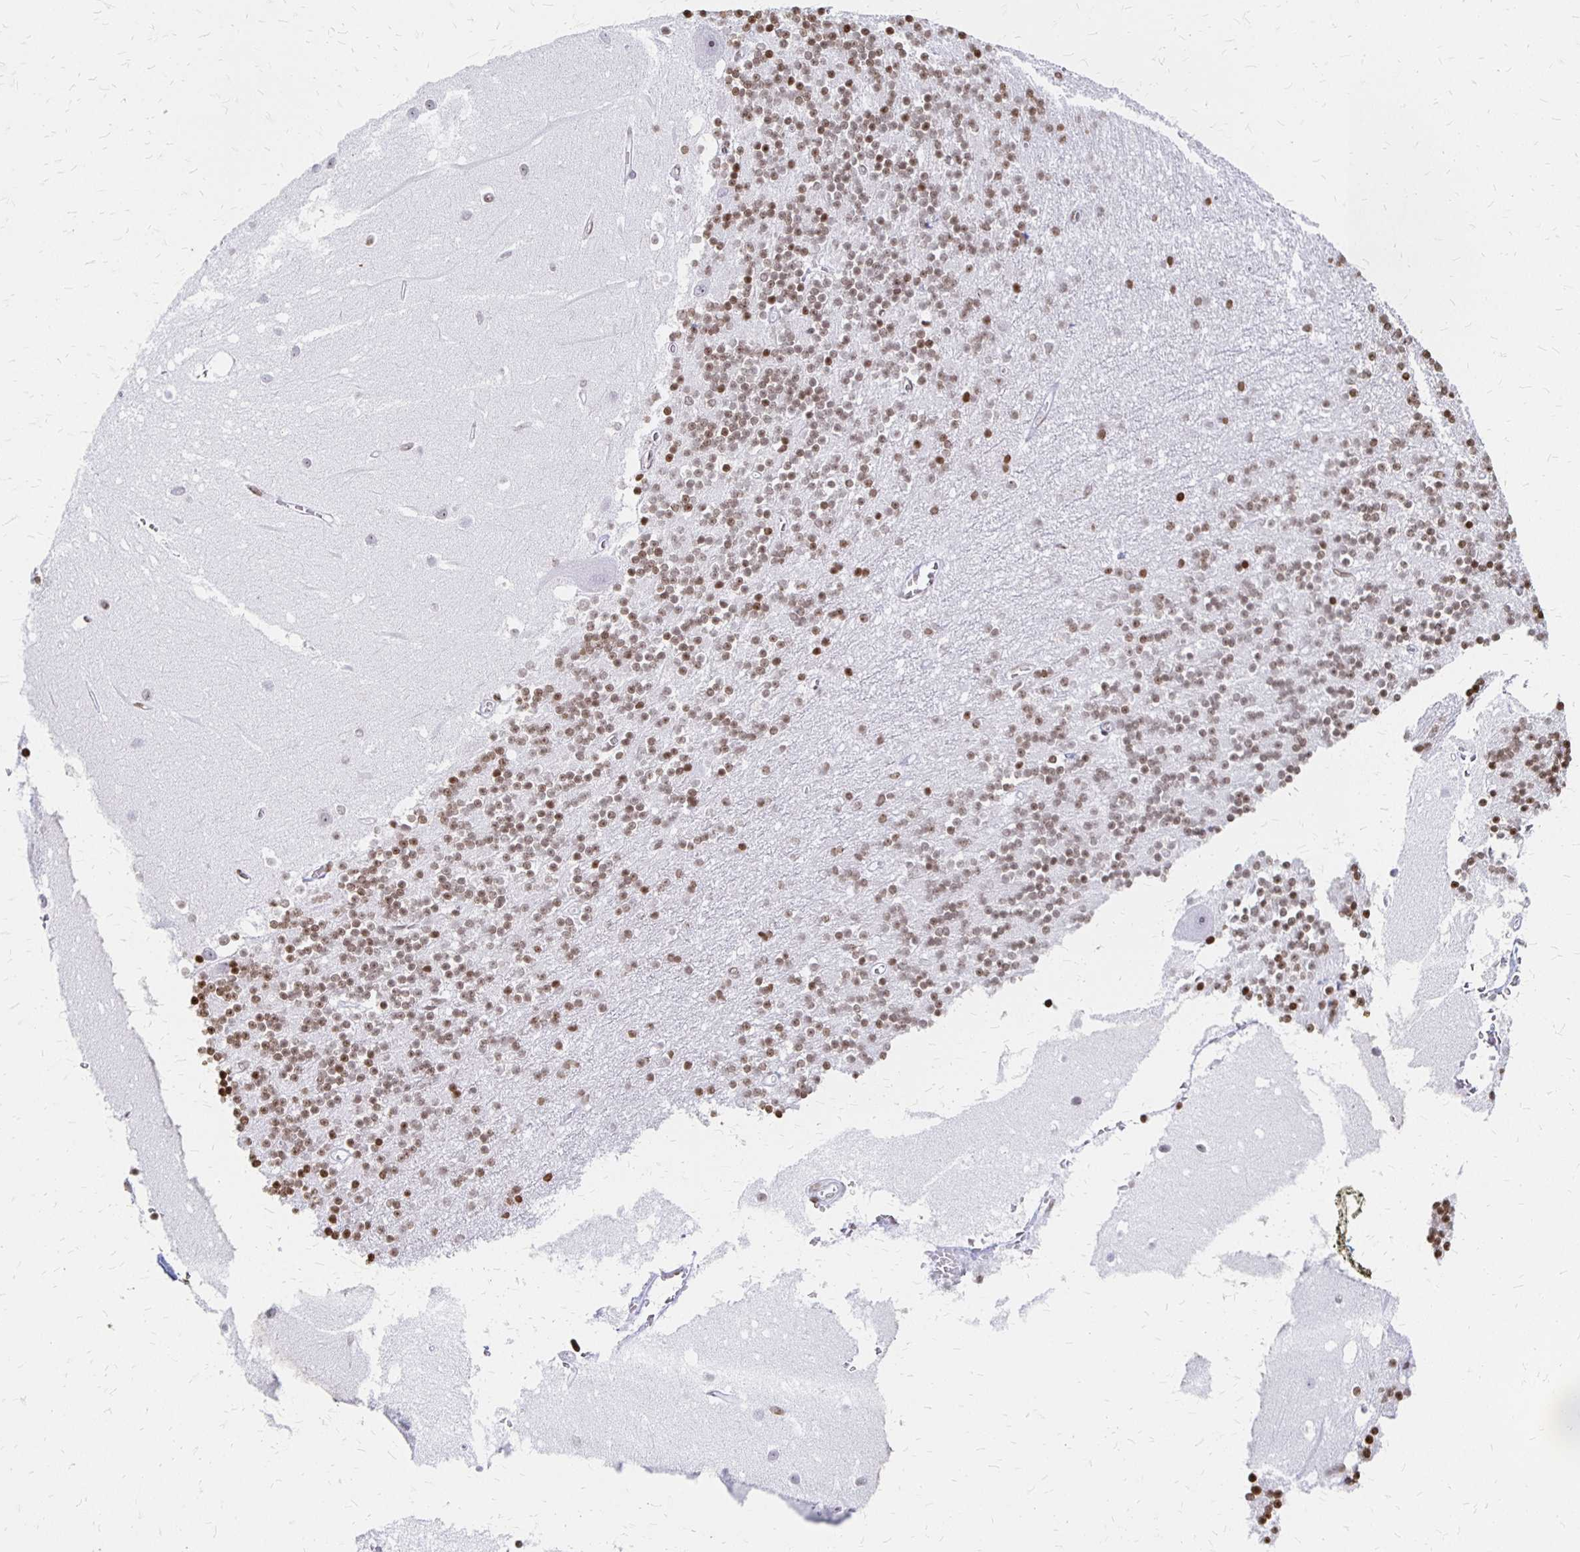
{"staining": {"intensity": "moderate", "quantity": "25%-75%", "location": "nuclear"}, "tissue": "cerebellum", "cell_type": "Cells in granular layer", "image_type": "normal", "snomed": [{"axis": "morphology", "description": "Normal tissue, NOS"}, {"axis": "topography", "description": "Cerebellum"}], "caption": "Cells in granular layer demonstrate medium levels of moderate nuclear staining in about 25%-75% of cells in benign cerebellum. (Brightfield microscopy of DAB IHC at high magnification).", "gene": "ZNF280C", "patient": {"sex": "male", "age": 54}}